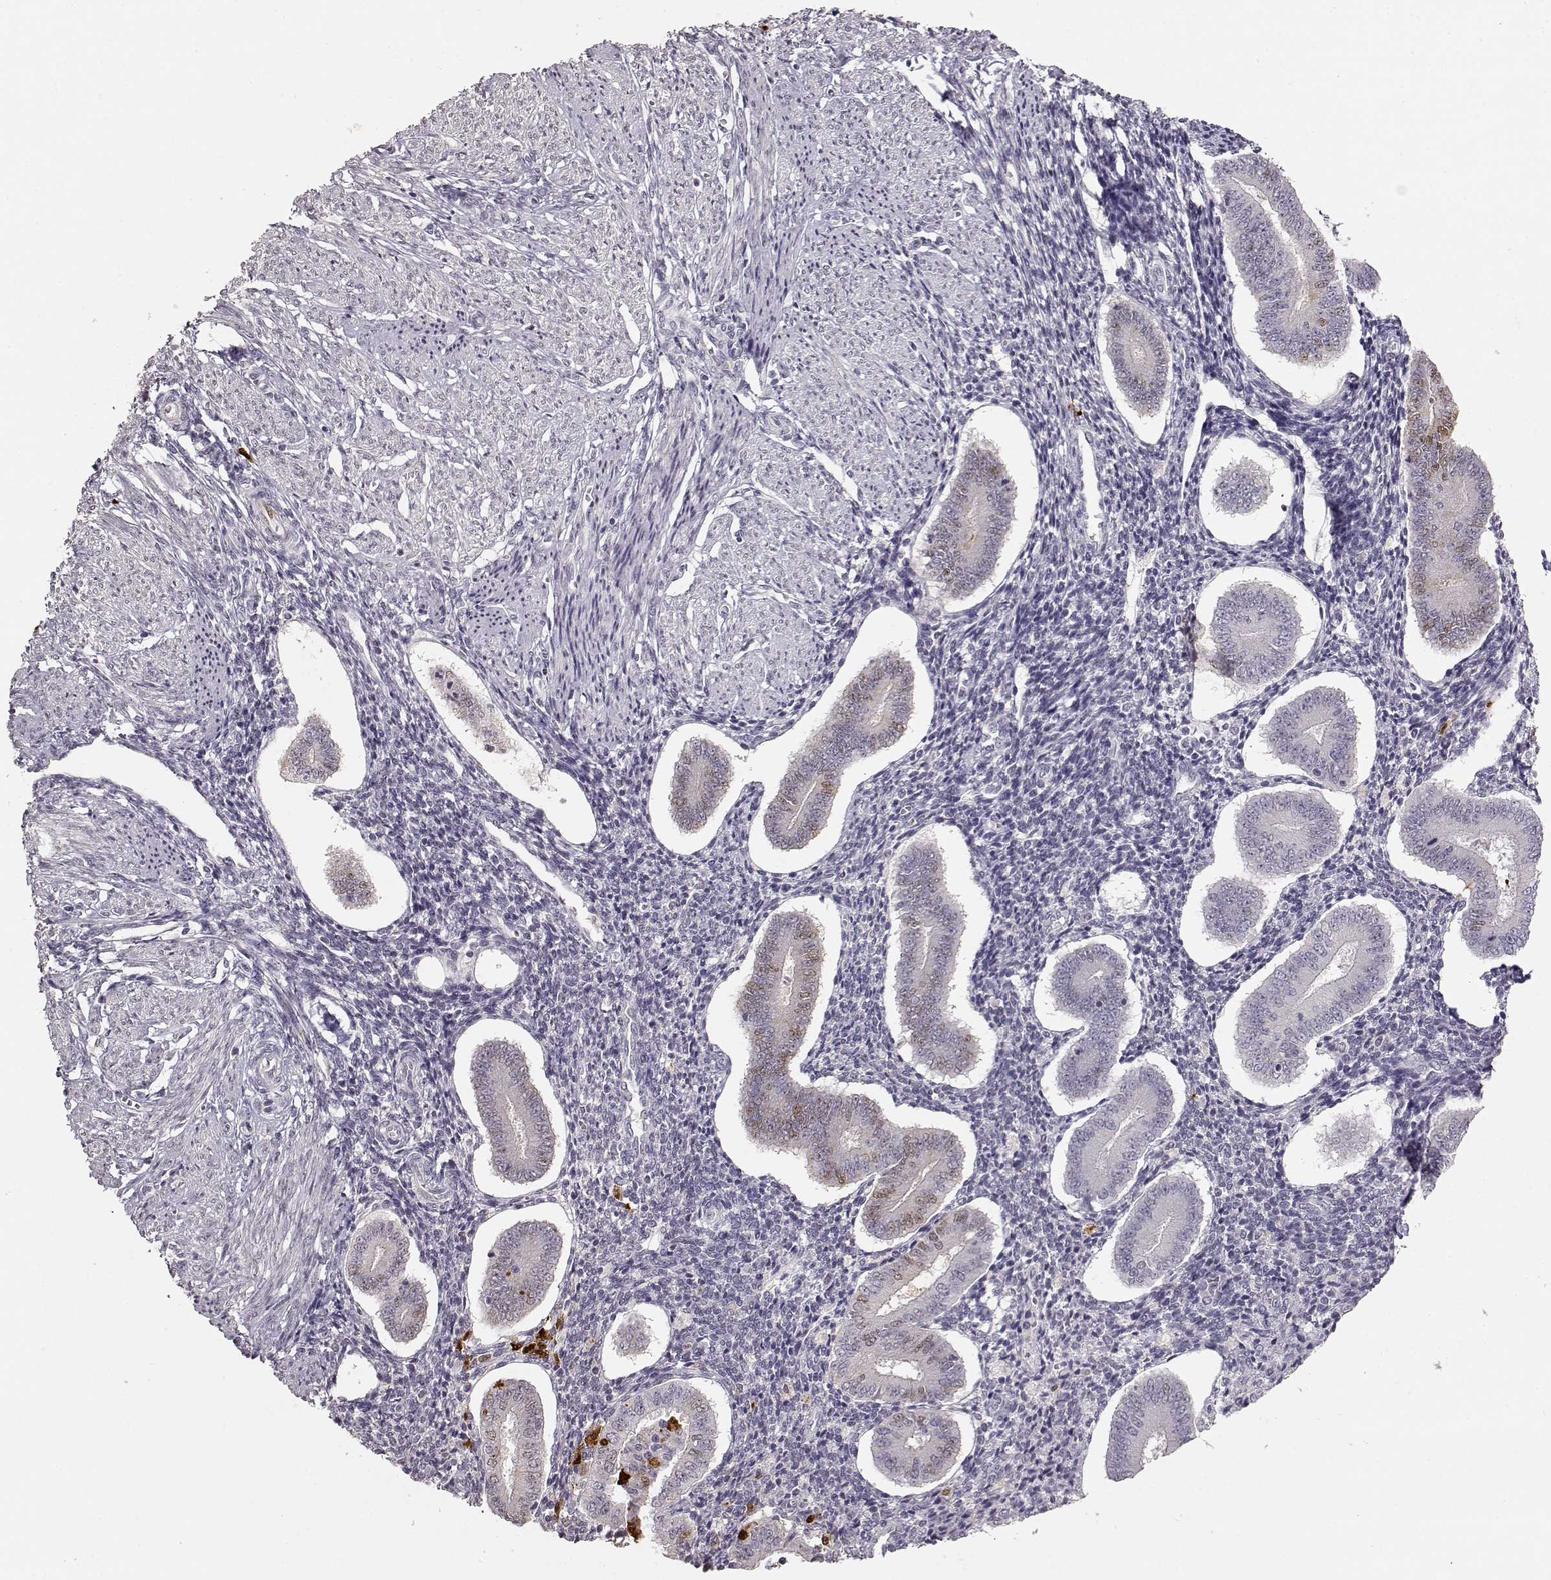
{"staining": {"intensity": "negative", "quantity": "none", "location": "none"}, "tissue": "endometrium", "cell_type": "Cells in endometrial stroma", "image_type": "normal", "snomed": [{"axis": "morphology", "description": "Normal tissue, NOS"}, {"axis": "topography", "description": "Endometrium"}], "caption": "This is an immunohistochemistry micrograph of benign endometrium. There is no positivity in cells in endometrial stroma.", "gene": "S100B", "patient": {"sex": "female", "age": 40}}